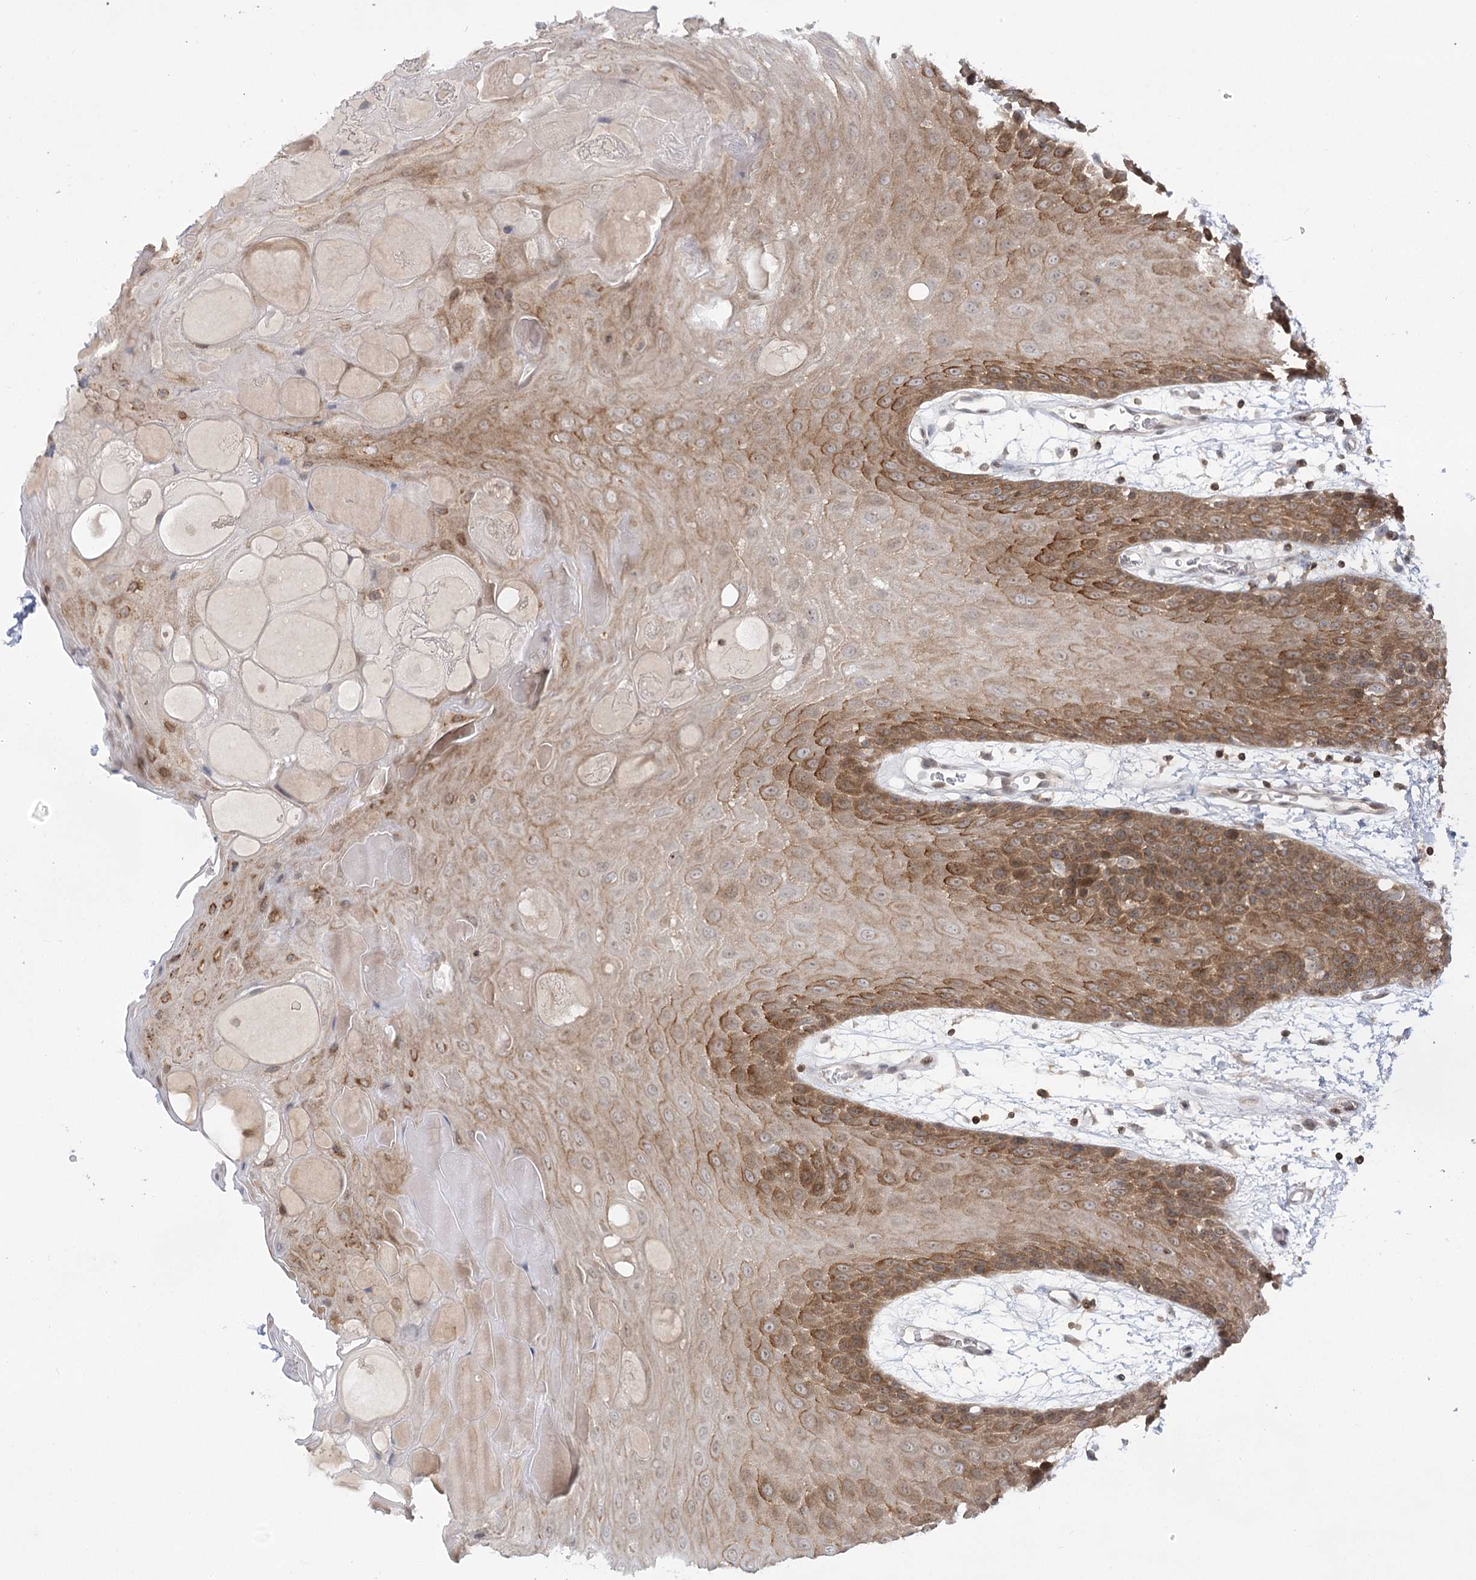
{"staining": {"intensity": "moderate", "quantity": "25%-75%", "location": "cytoplasmic/membranous"}, "tissue": "oral mucosa", "cell_type": "Squamous epithelial cells", "image_type": "normal", "snomed": [{"axis": "morphology", "description": "Normal tissue, NOS"}, {"axis": "topography", "description": "Skeletal muscle"}, {"axis": "topography", "description": "Oral tissue"}, {"axis": "topography", "description": "Salivary gland"}, {"axis": "topography", "description": "Peripheral nerve tissue"}], "caption": "Moderate cytoplasmic/membranous expression for a protein is seen in approximately 25%-75% of squamous epithelial cells of unremarkable oral mucosa using immunohistochemistry (IHC).", "gene": "SYTL1", "patient": {"sex": "male", "age": 54}}